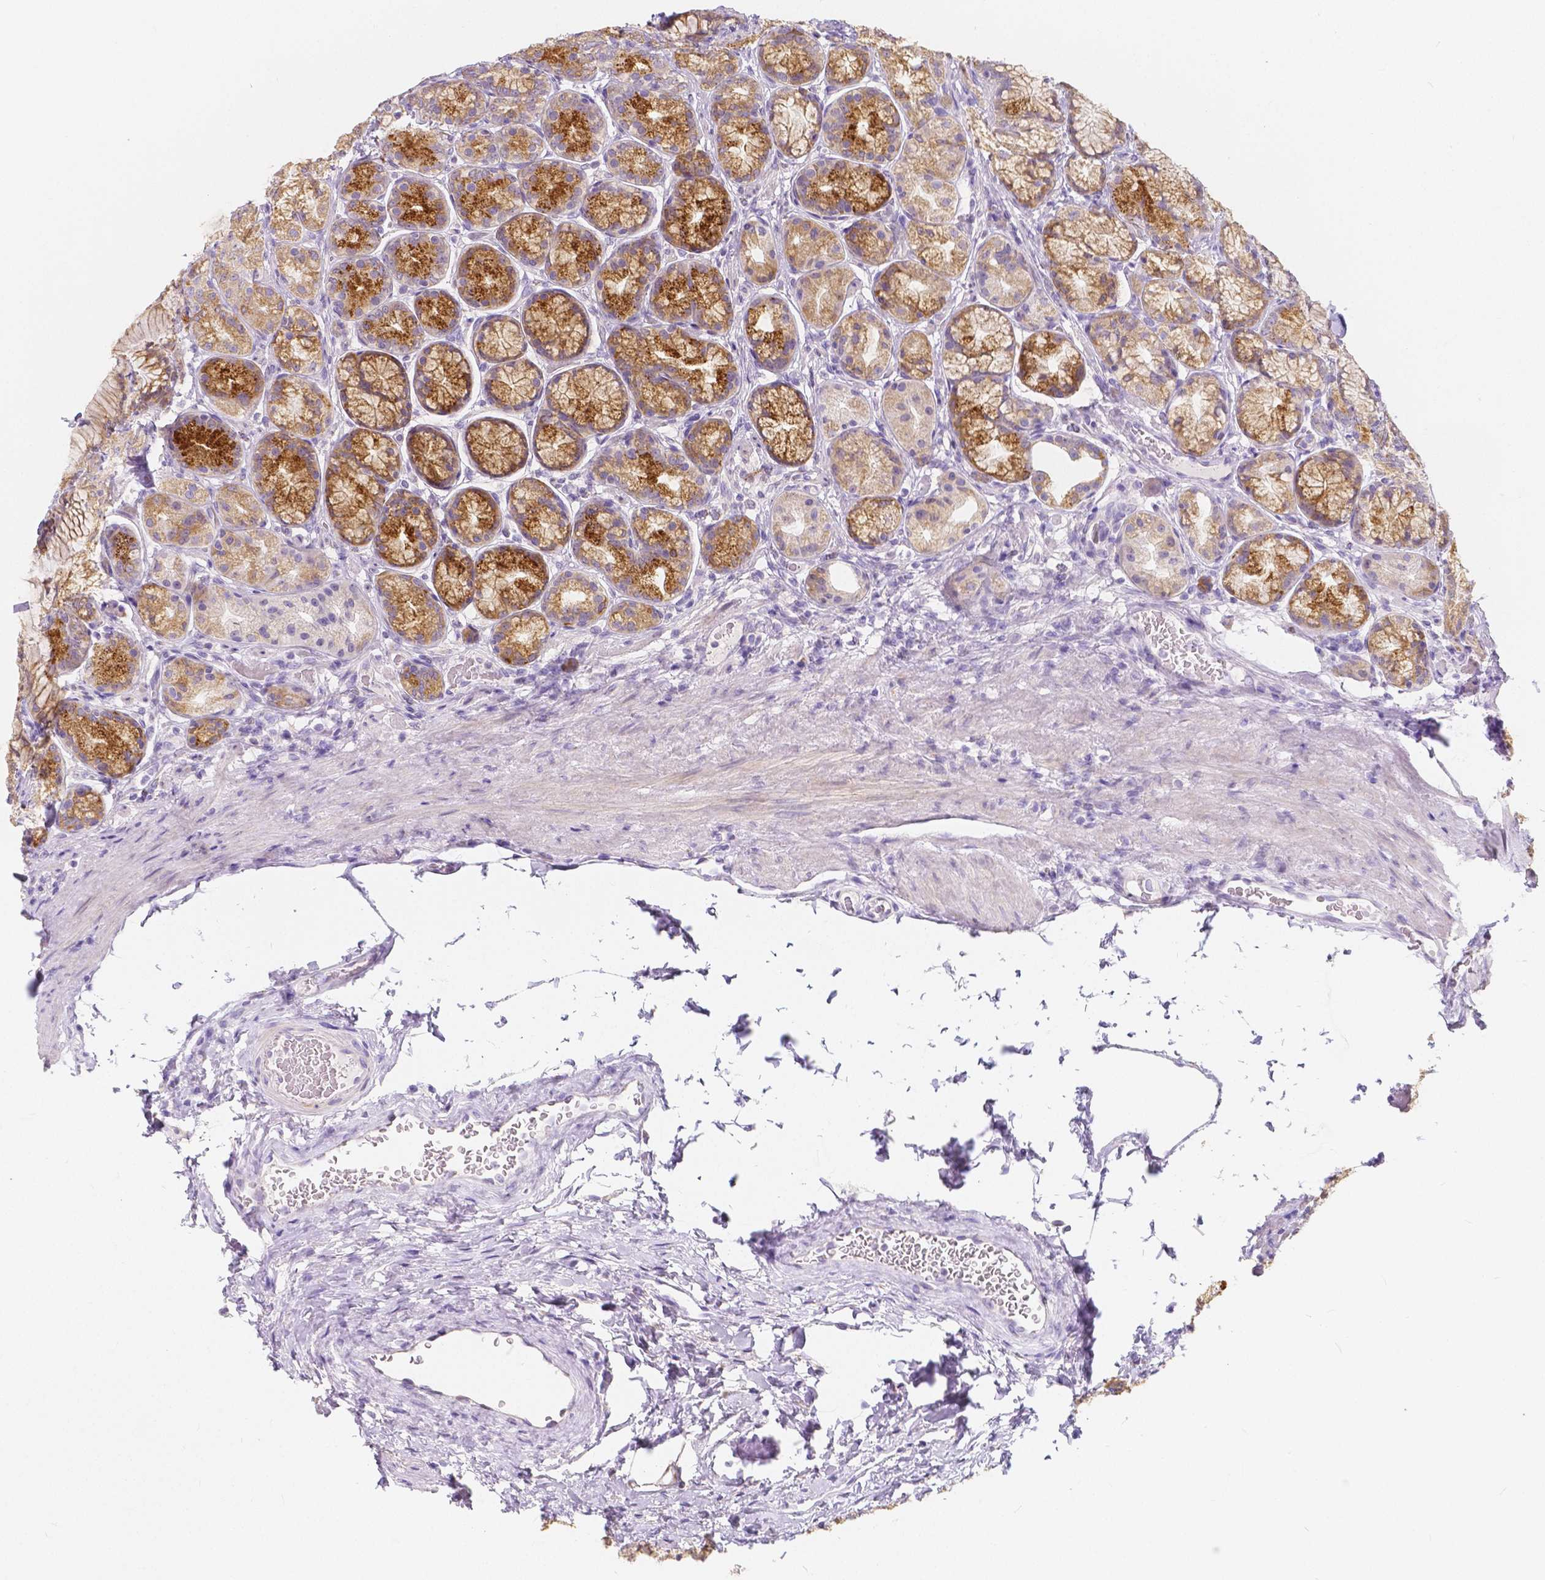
{"staining": {"intensity": "moderate", "quantity": ">75%", "location": "cytoplasmic/membranous"}, "tissue": "stomach", "cell_type": "Glandular cells", "image_type": "normal", "snomed": [{"axis": "morphology", "description": "Normal tissue, NOS"}, {"axis": "morphology", "description": "Adenocarcinoma, NOS"}, {"axis": "morphology", "description": "Adenocarcinoma, High grade"}, {"axis": "topography", "description": "Stomach, upper"}, {"axis": "topography", "description": "Stomach"}], "caption": "The photomicrograph demonstrates staining of normal stomach, revealing moderate cytoplasmic/membranous protein staining (brown color) within glandular cells. The staining was performed using DAB, with brown indicating positive protein expression. Nuclei are stained blue with hematoxylin.", "gene": "RNF186", "patient": {"sex": "female", "age": 65}}